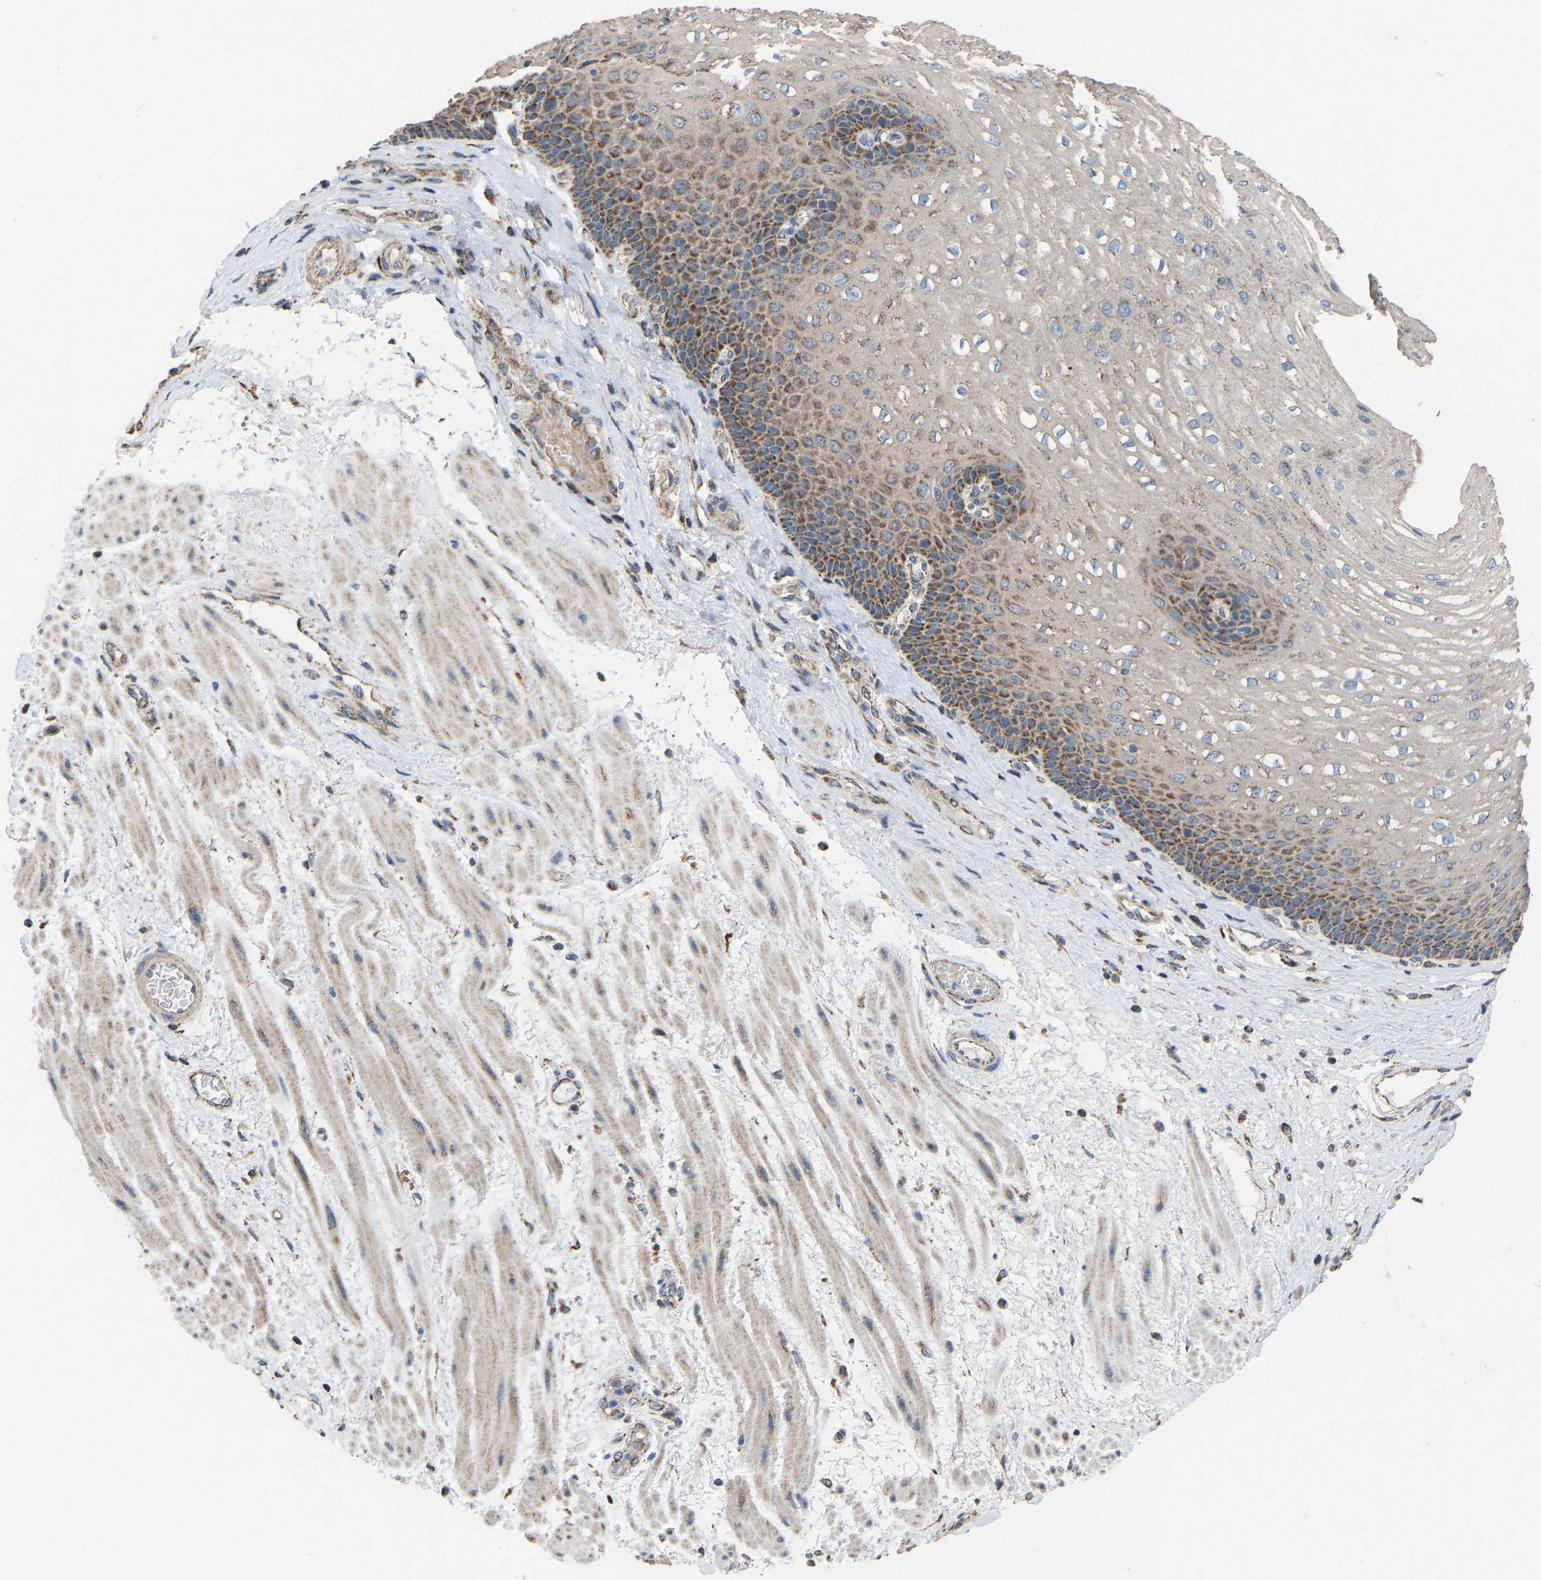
{"staining": {"intensity": "moderate", "quantity": ">75%", "location": "cytoplasmic/membranous"}, "tissue": "esophagus", "cell_type": "Squamous epithelial cells", "image_type": "normal", "snomed": [{"axis": "morphology", "description": "Normal tissue, NOS"}, {"axis": "topography", "description": "Esophagus"}], "caption": "A photomicrograph showing moderate cytoplasmic/membranous staining in approximately >75% of squamous epithelial cells in benign esophagus, as visualized by brown immunohistochemical staining.", "gene": "BCL10", "patient": {"sex": "male", "age": 48}}